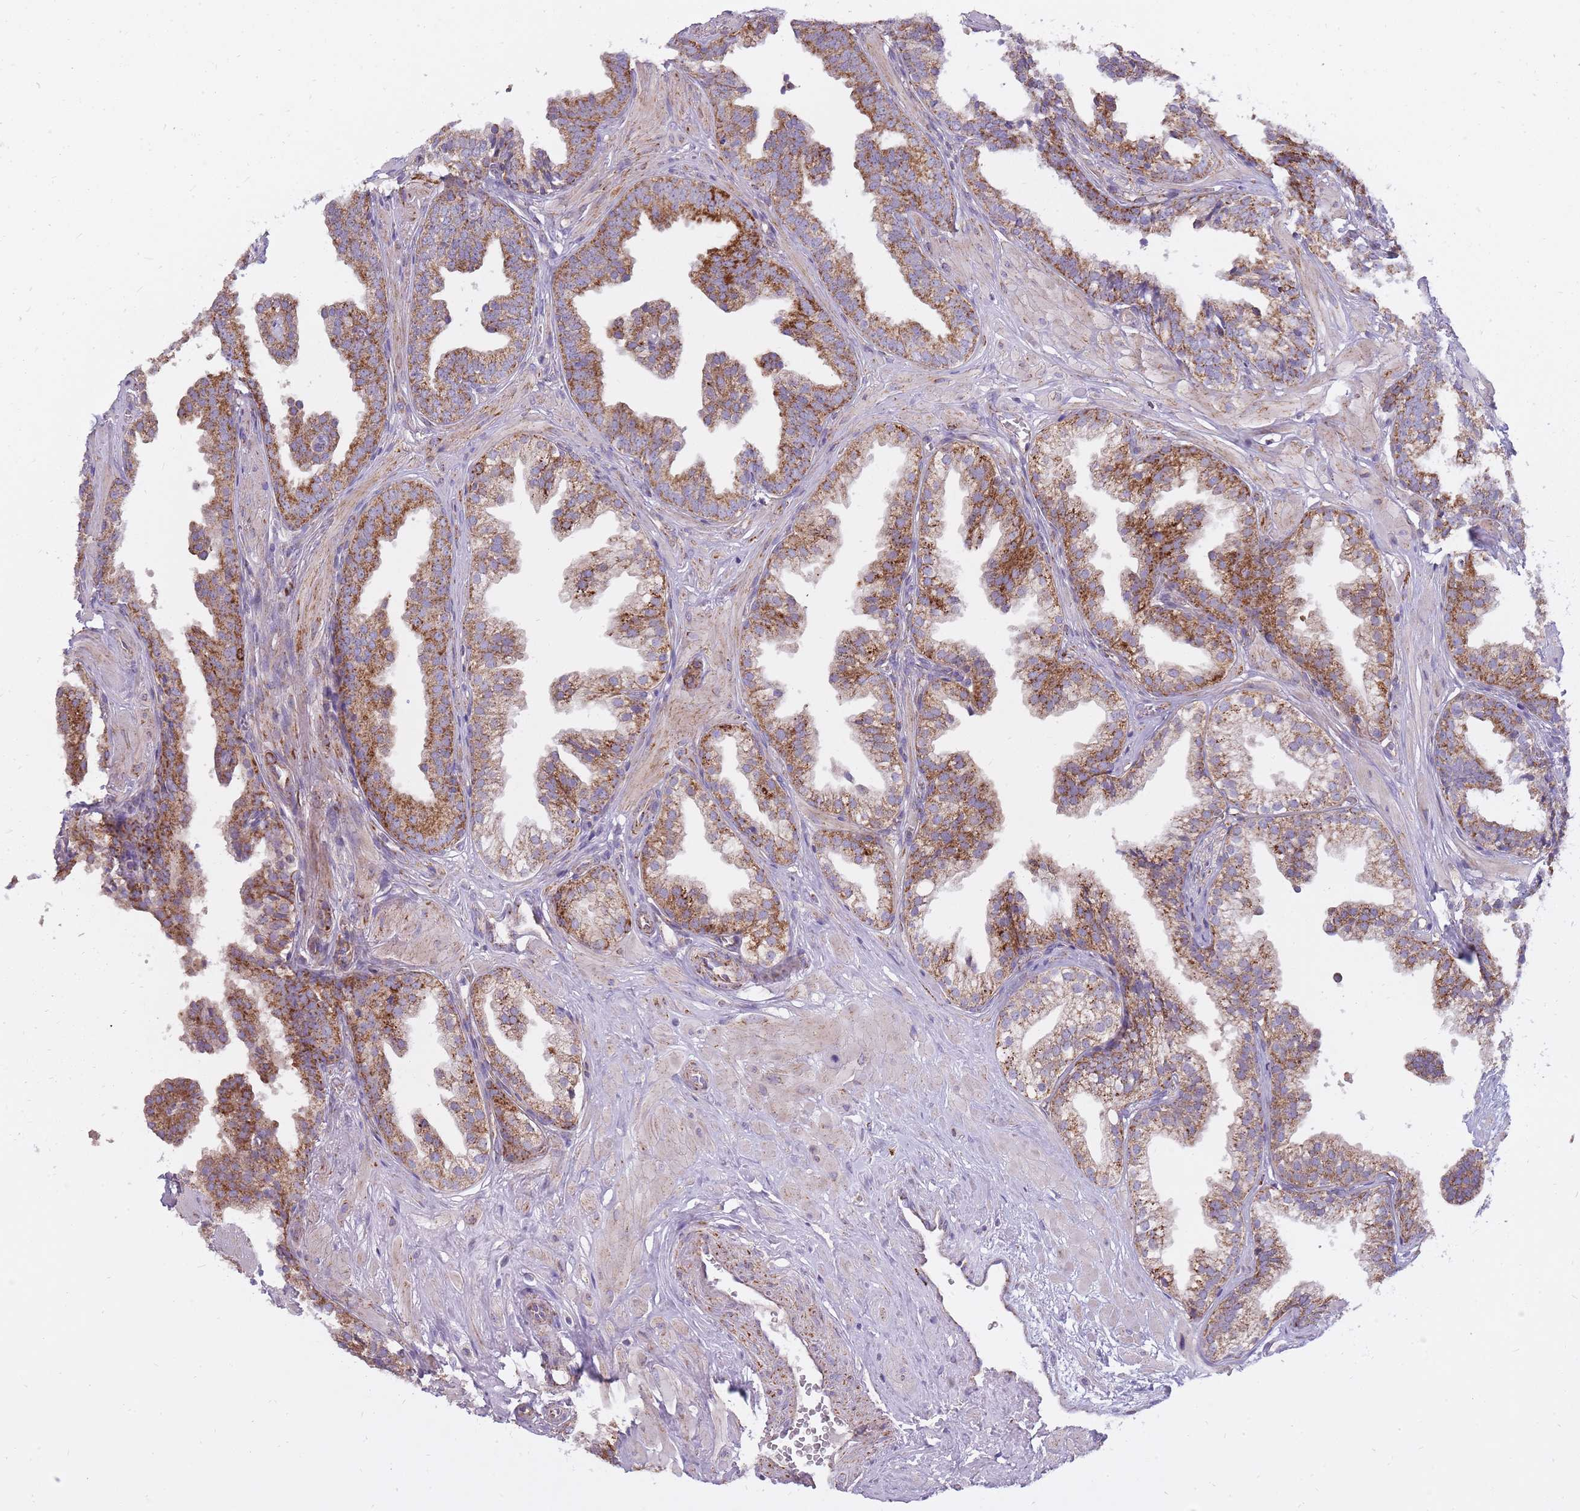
{"staining": {"intensity": "strong", "quantity": ">75%", "location": "cytoplasmic/membranous"}, "tissue": "prostate", "cell_type": "Glandular cells", "image_type": "normal", "snomed": [{"axis": "morphology", "description": "Normal tissue, NOS"}, {"axis": "topography", "description": "Prostate"}, {"axis": "topography", "description": "Peripheral nerve tissue"}], "caption": "The image shows staining of benign prostate, revealing strong cytoplasmic/membranous protein staining (brown color) within glandular cells.", "gene": "ALKBH4", "patient": {"sex": "male", "age": 55}}